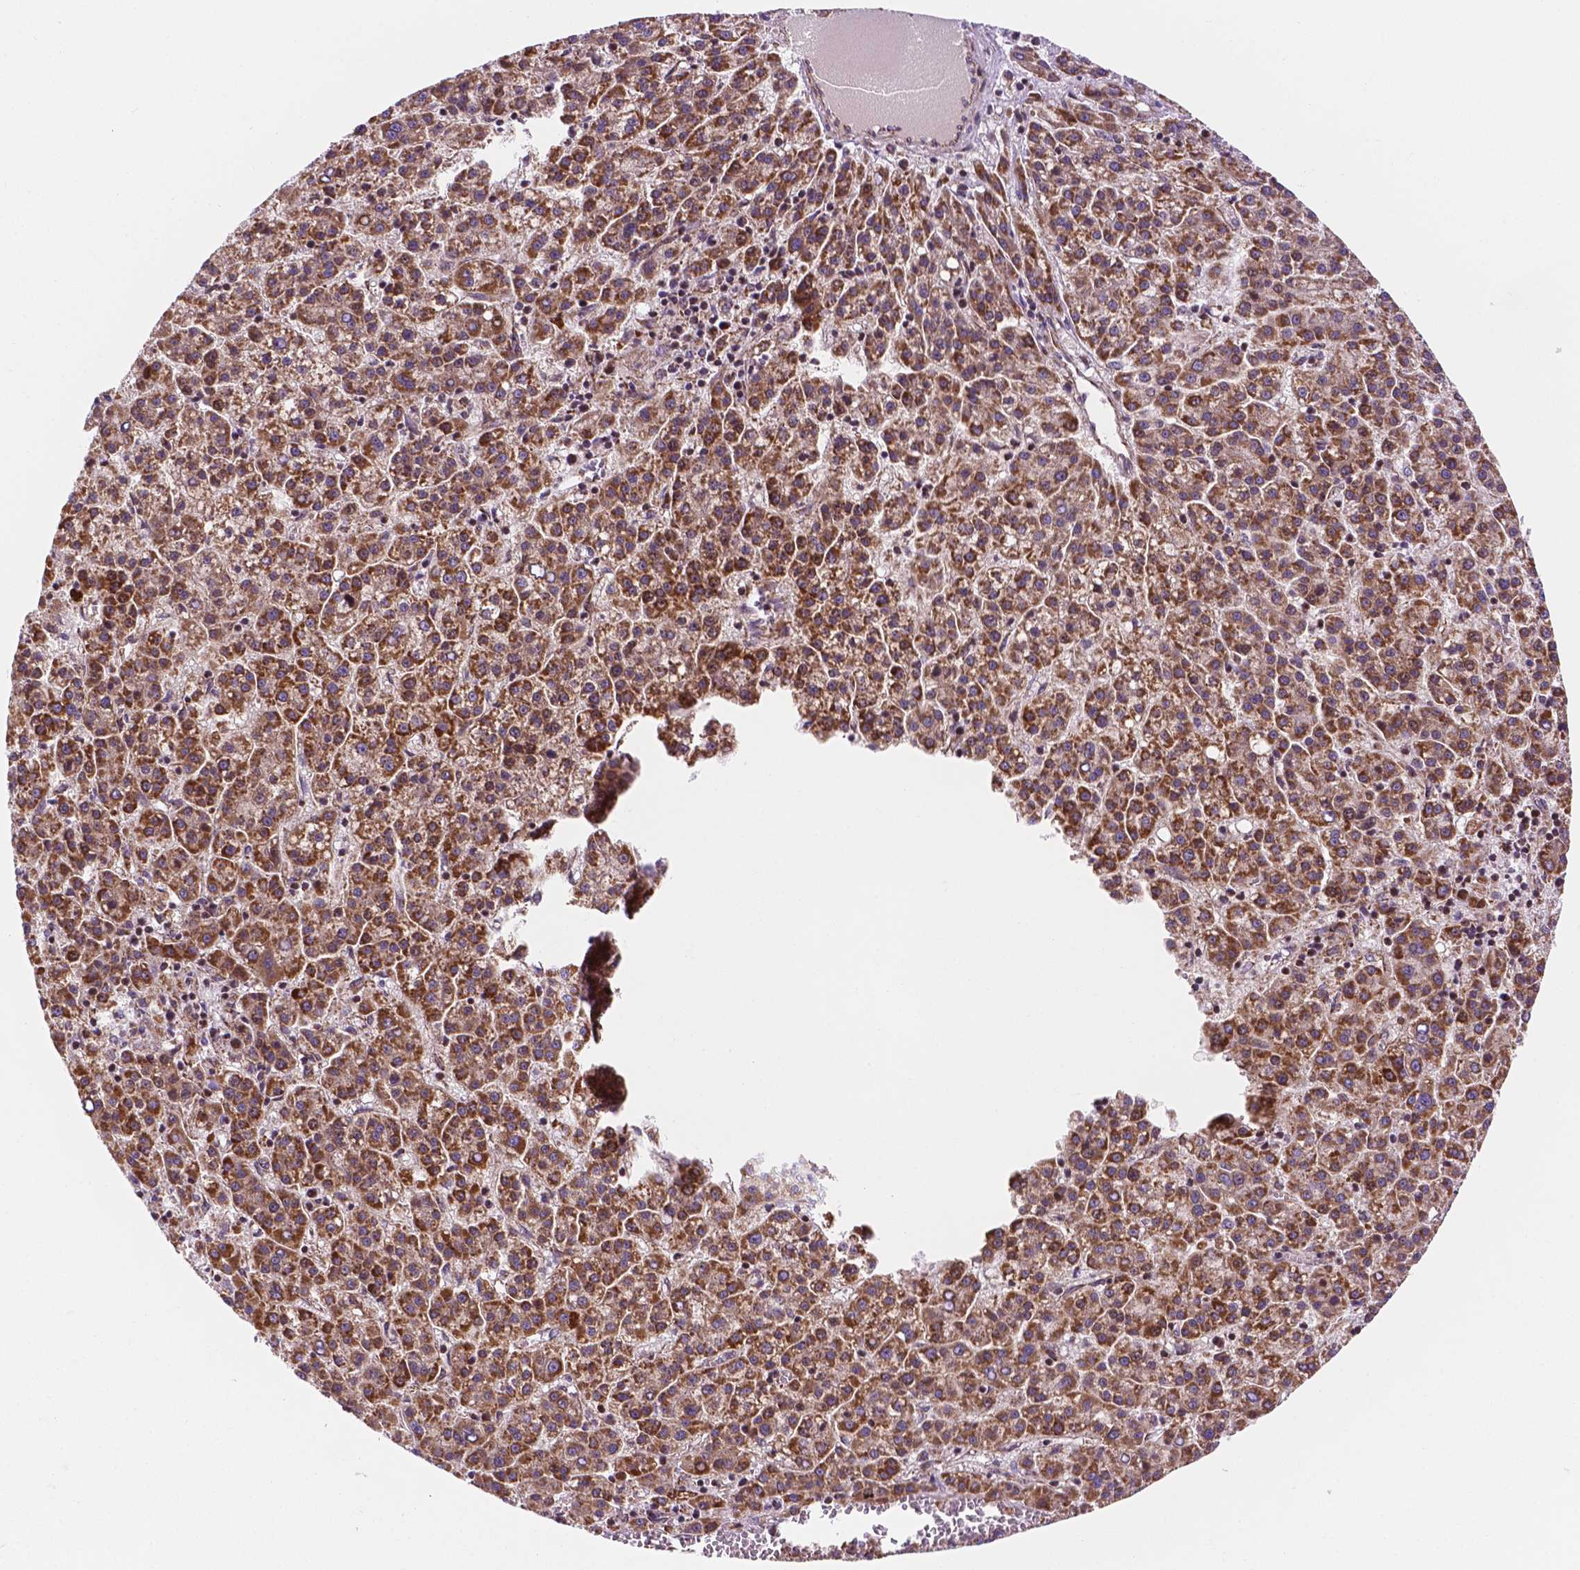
{"staining": {"intensity": "strong", "quantity": ">75%", "location": "cytoplasmic/membranous"}, "tissue": "liver cancer", "cell_type": "Tumor cells", "image_type": "cancer", "snomed": [{"axis": "morphology", "description": "Carcinoma, Hepatocellular, NOS"}, {"axis": "topography", "description": "Liver"}], "caption": "Protein expression analysis of hepatocellular carcinoma (liver) displays strong cytoplasmic/membranous positivity in about >75% of tumor cells.", "gene": "GEMIN4", "patient": {"sex": "female", "age": 58}}